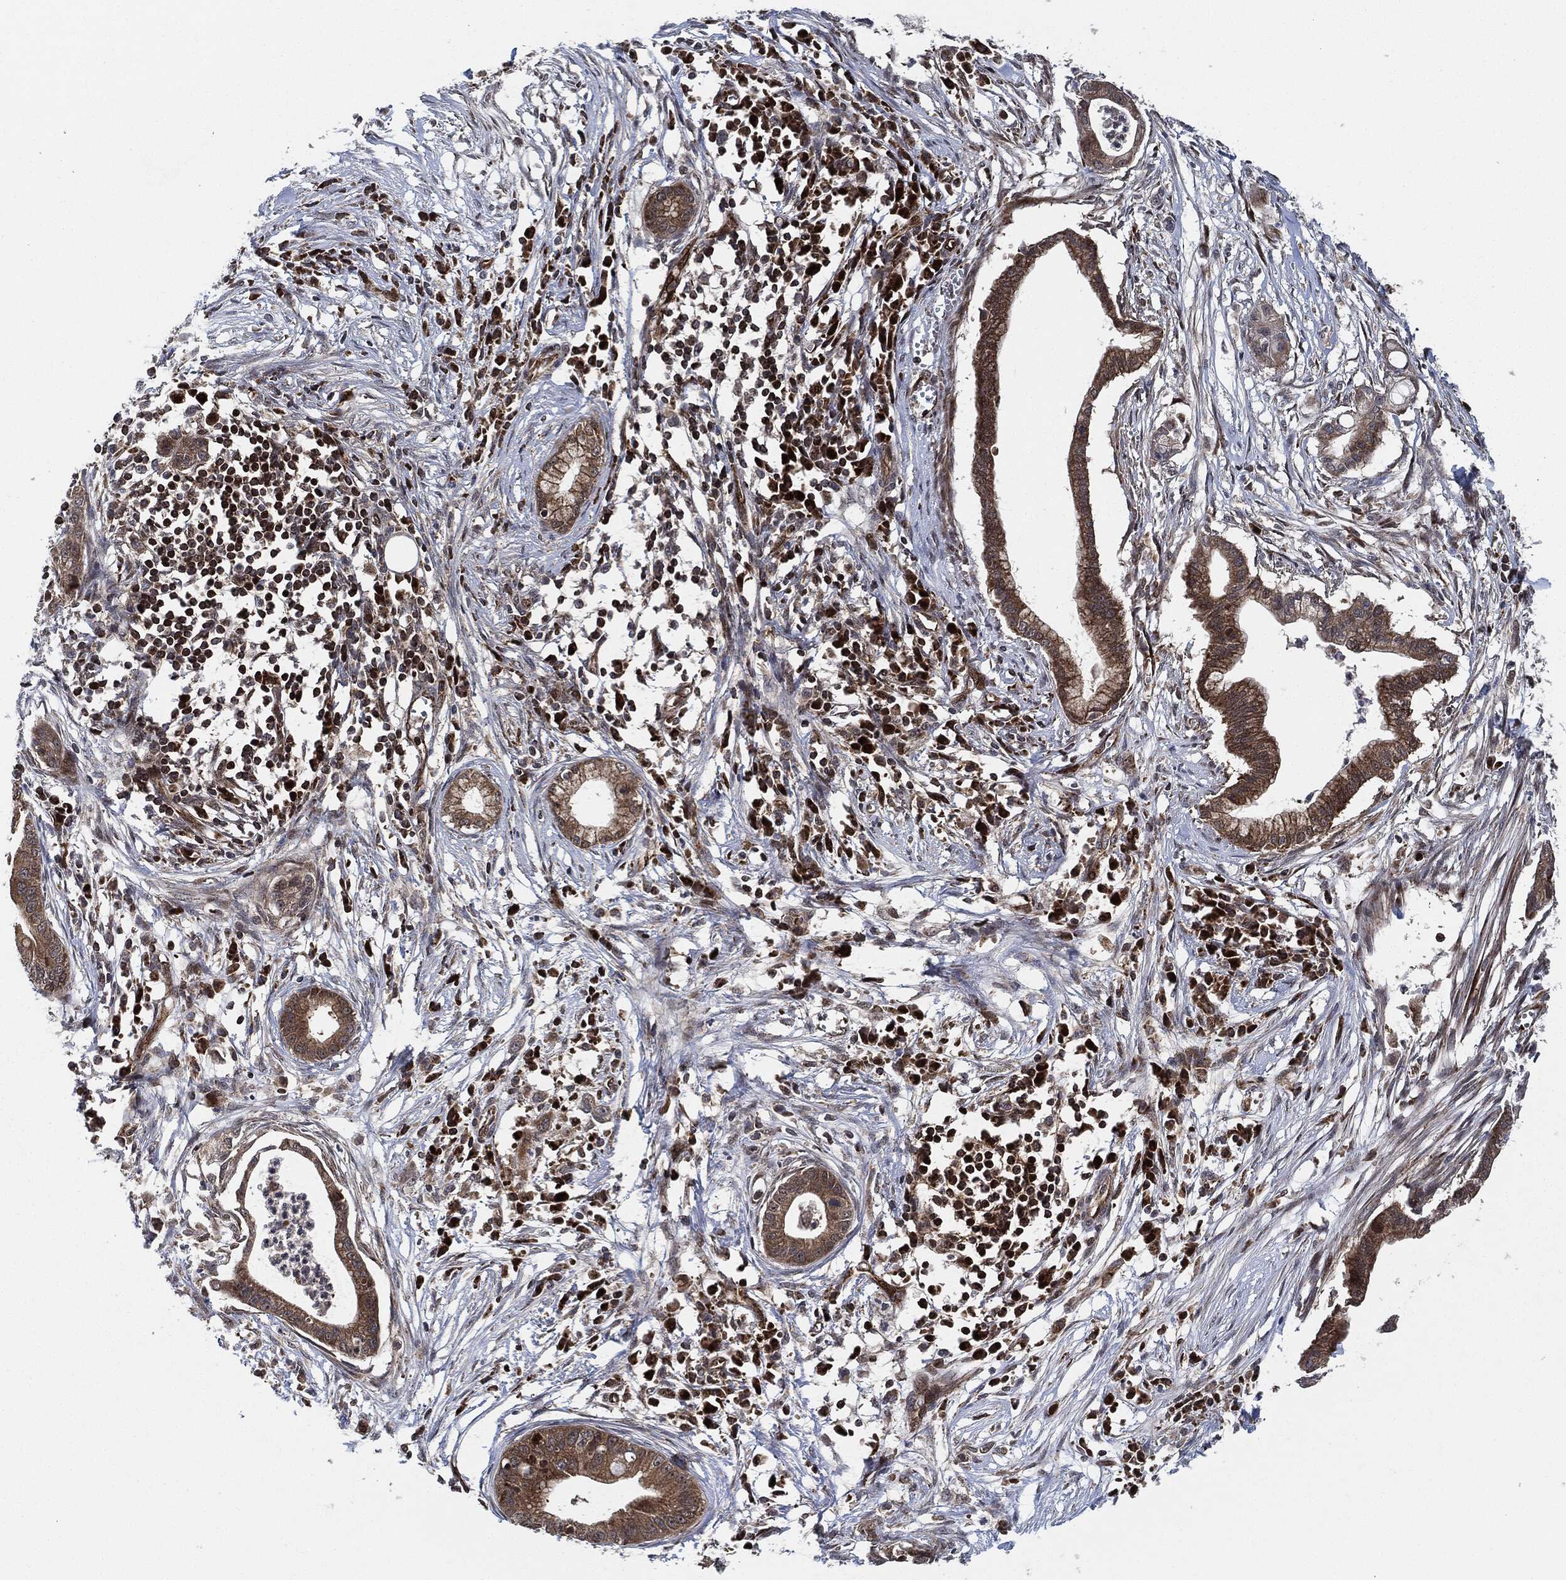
{"staining": {"intensity": "moderate", "quantity": ">75%", "location": "cytoplasmic/membranous"}, "tissue": "pancreatic cancer", "cell_type": "Tumor cells", "image_type": "cancer", "snomed": [{"axis": "morphology", "description": "Normal tissue, NOS"}, {"axis": "morphology", "description": "Adenocarcinoma, NOS"}, {"axis": "topography", "description": "Pancreas"}], "caption": "A medium amount of moderate cytoplasmic/membranous positivity is present in approximately >75% of tumor cells in pancreatic cancer (adenocarcinoma) tissue. The protein is shown in brown color, while the nuclei are stained blue.", "gene": "RNASEL", "patient": {"sex": "female", "age": 58}}